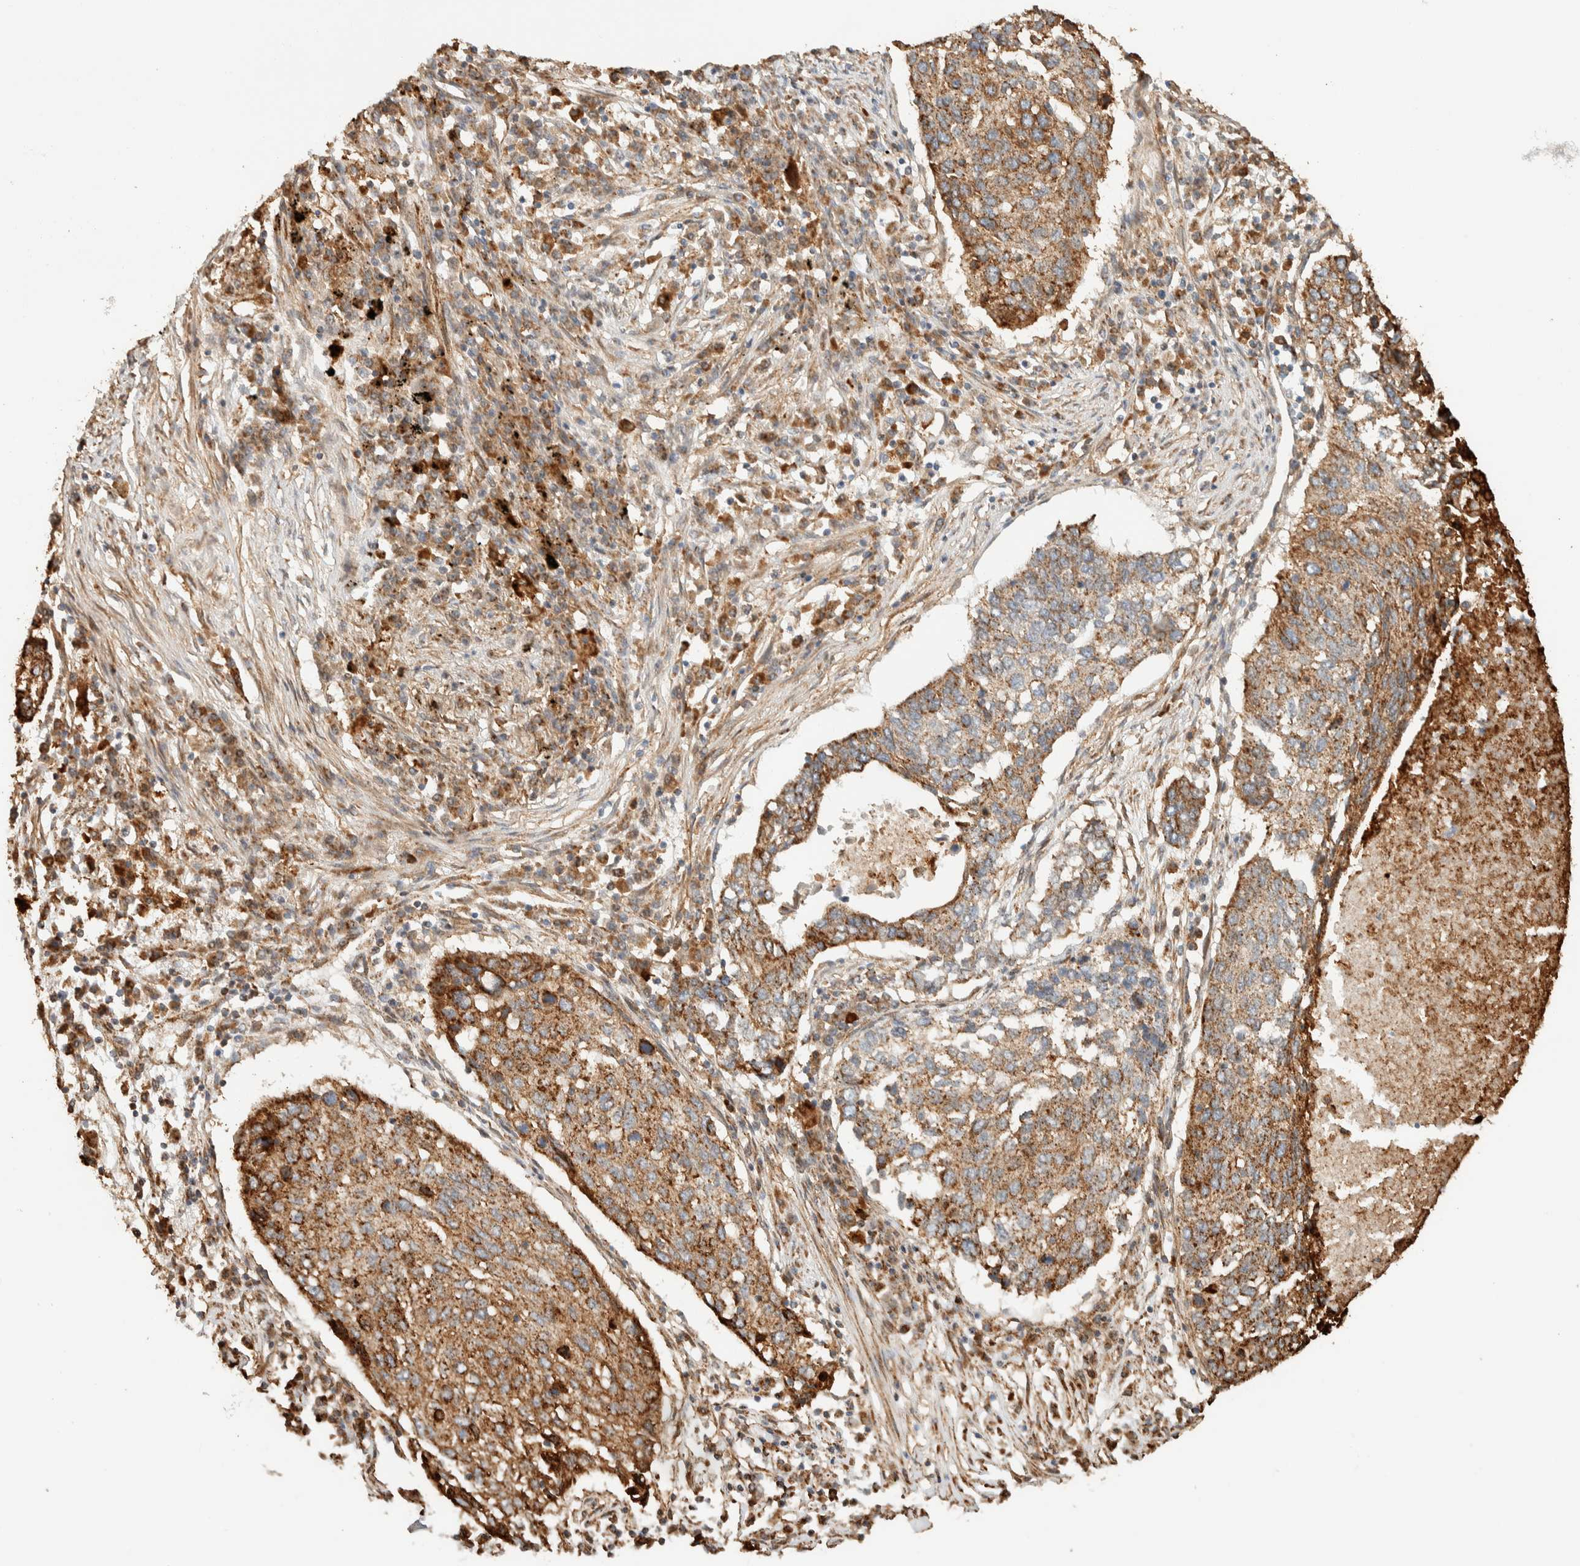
{"staining": {"intensity": "moderate", "quantity": ">75%", "location": "cytoplasmic/membranous"}, "tissue": "lung cancer", "cell_type": "Tumor cells", "image_type": "cancer", "snomed": [{"axis": "morphology", "description": "Squamous cell carcinoma, NOS"}, {"axis": "topography", "description": "Lung"}], "caption": "A photomicrograph of lung squamous cell carcinoma stained for a protein displays moderate cytoplasmic/membranous brown staining in tumor cells.", "gene": "KIF9", "patient": {"sex": "female", "age": 63}}